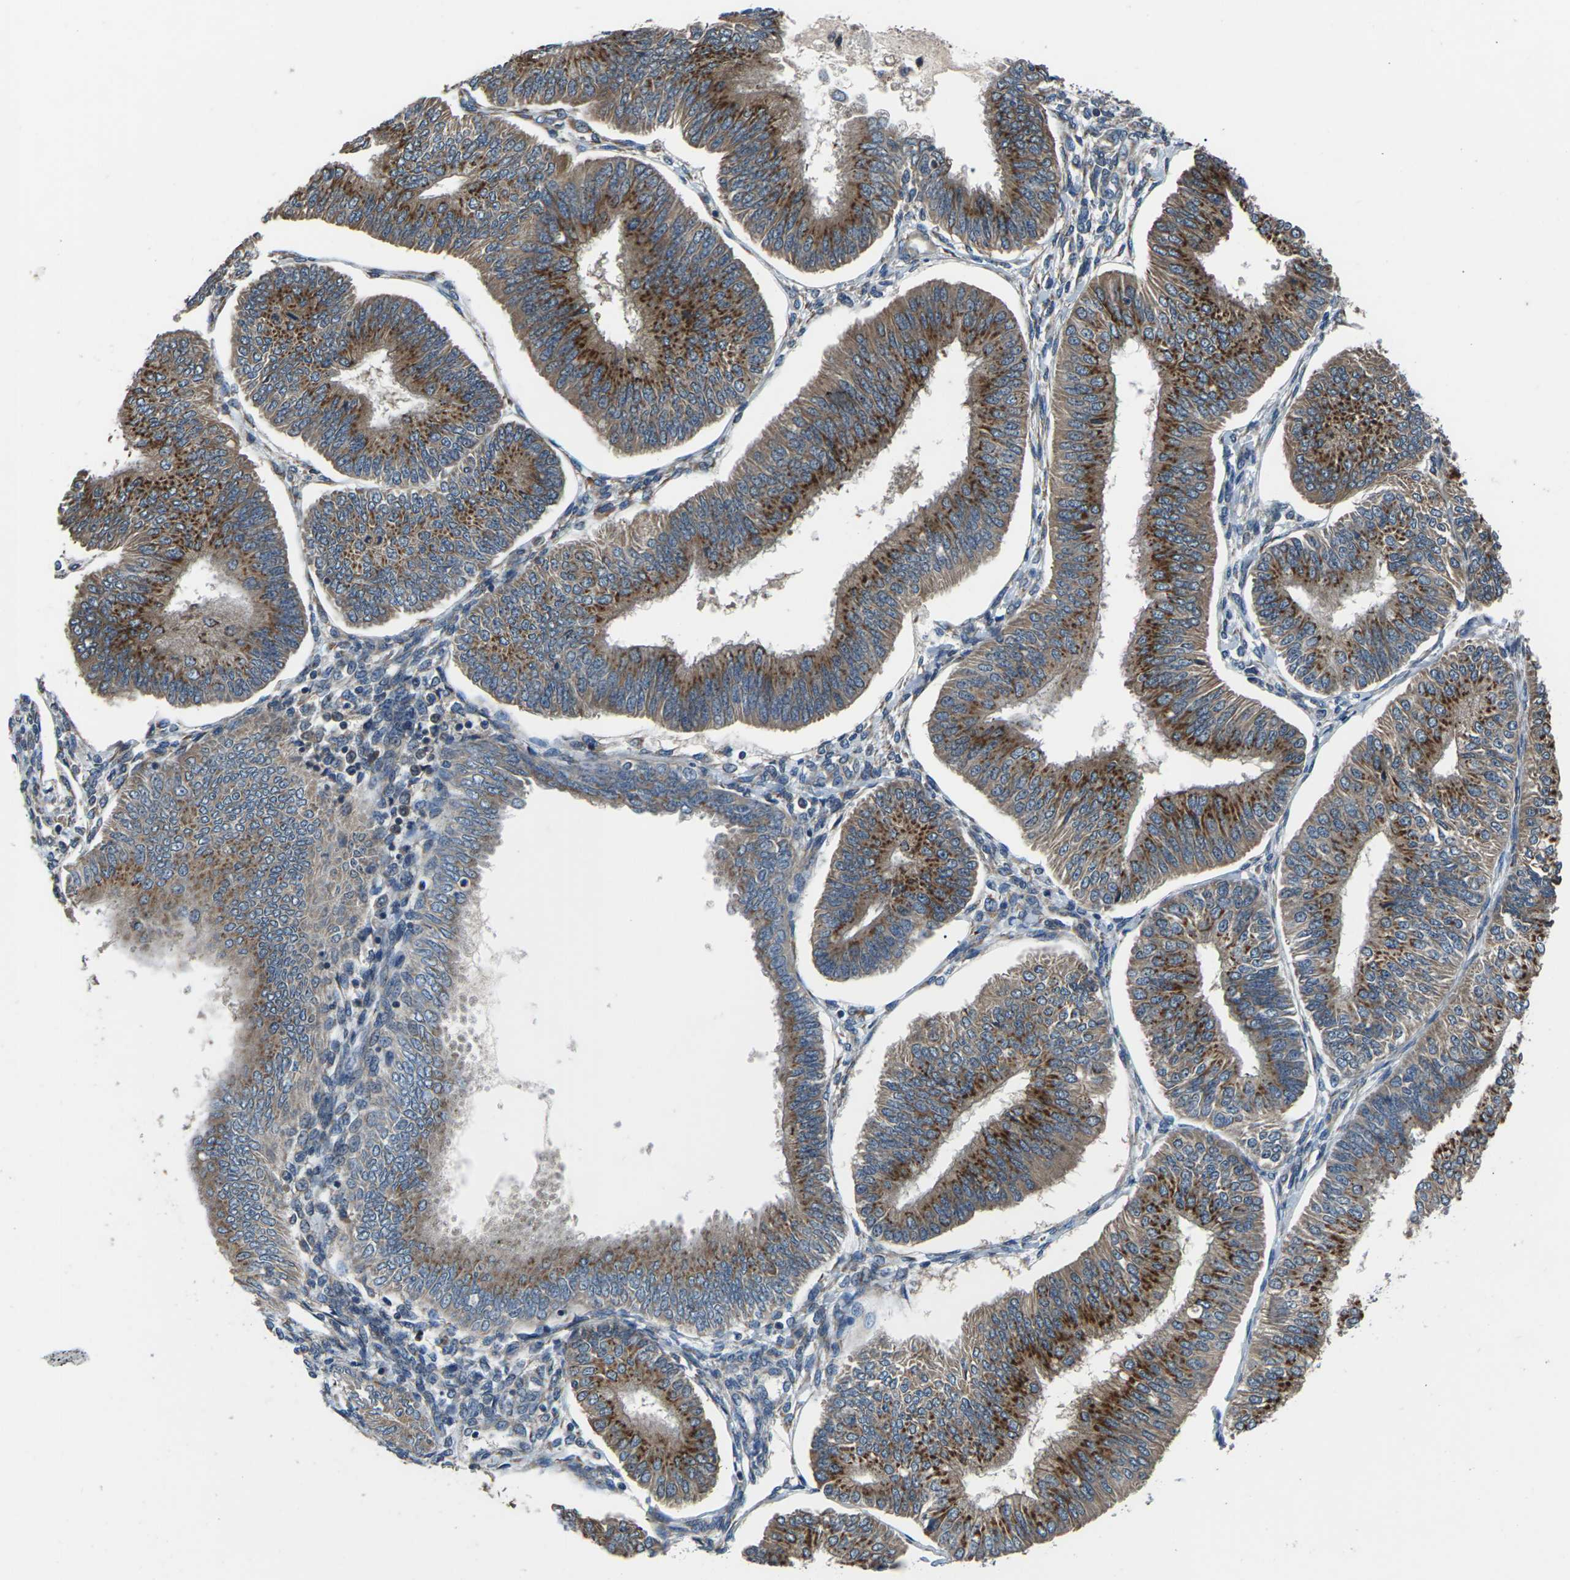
{"staining": {"intensity": "strong", "quantity": ">75%", "location": "cytoplasmic/membranous"}, "tissue": "endometrial cancer", "cell_type": "Tumor cells", "image_type": "cancer", "snomed": [{"axis": "morphology", "description": "Adenocarcinoma, NOS"}, {"axis": "topography", "description": "Endometrium"}], "caption": "Protein staining by immunohistochemistry demonstrates strong cytoplasmic/membranous expression in about >75% of tumor cells in endometrial adenocarcinoma.", "gene": "GABRP", "patient": {"sex": "female", "age": 58}}